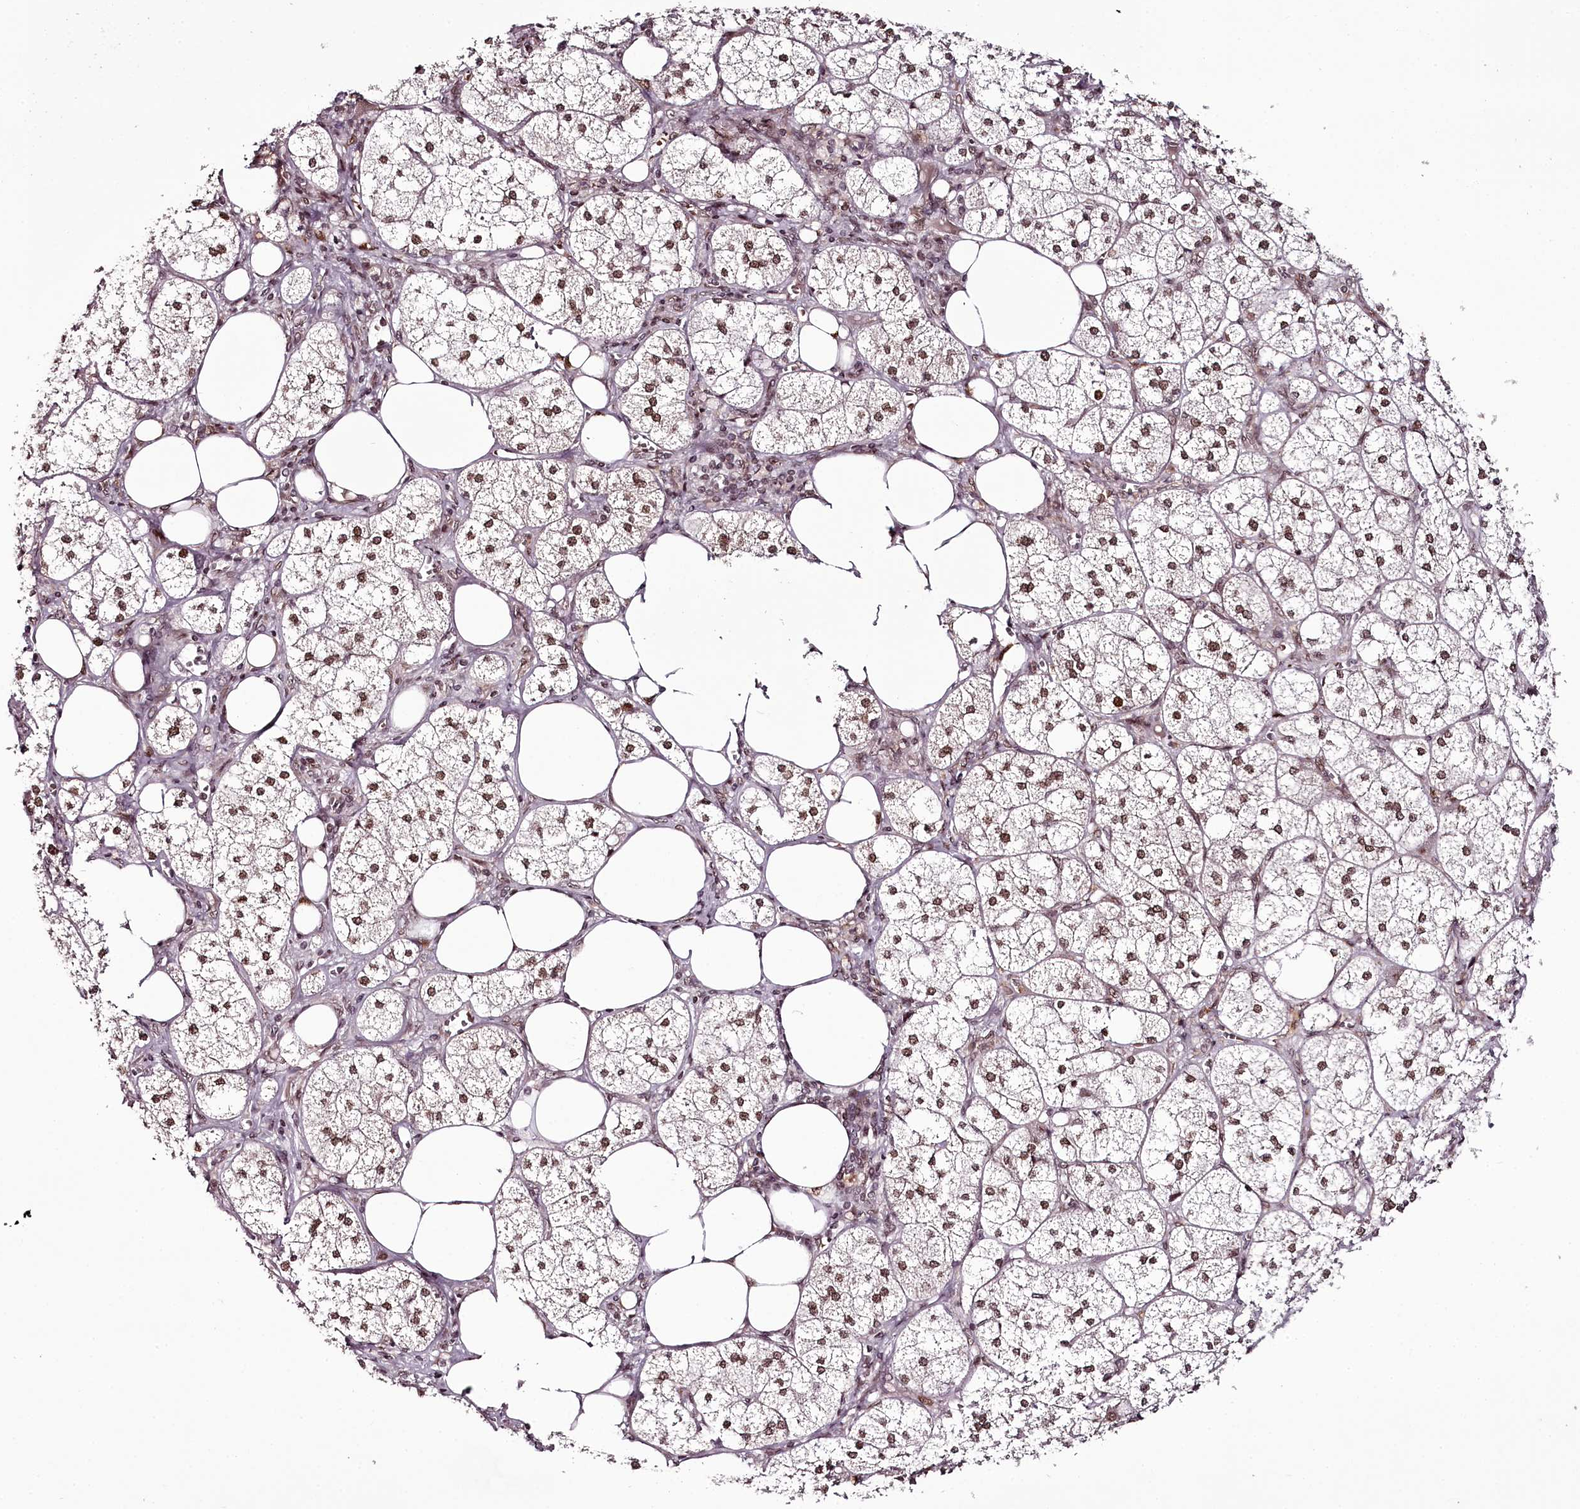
{"staining": {"intensity": "strong", "quantity": ">75%", "location": "nuclear"}, "tissue": "adrenal gland", "cell_type": "Glandular cells", "image_type": "normal", "snomed": [{"axis": "morphology", "description": "Normal tissue, NOS"}, {"axis": "topography", "description": "Adrenal gland"}], "caption": "Immunohistochemical staining of normal adrenal gland exhibits strong nuclear protein positivity in about >75% of glandular cells. Immunohistochemistry stains the protein of interest in brown and the nuclei are stained blue.", "gene": "THYN1", "patient": {"sex": "female", "age": 61}}